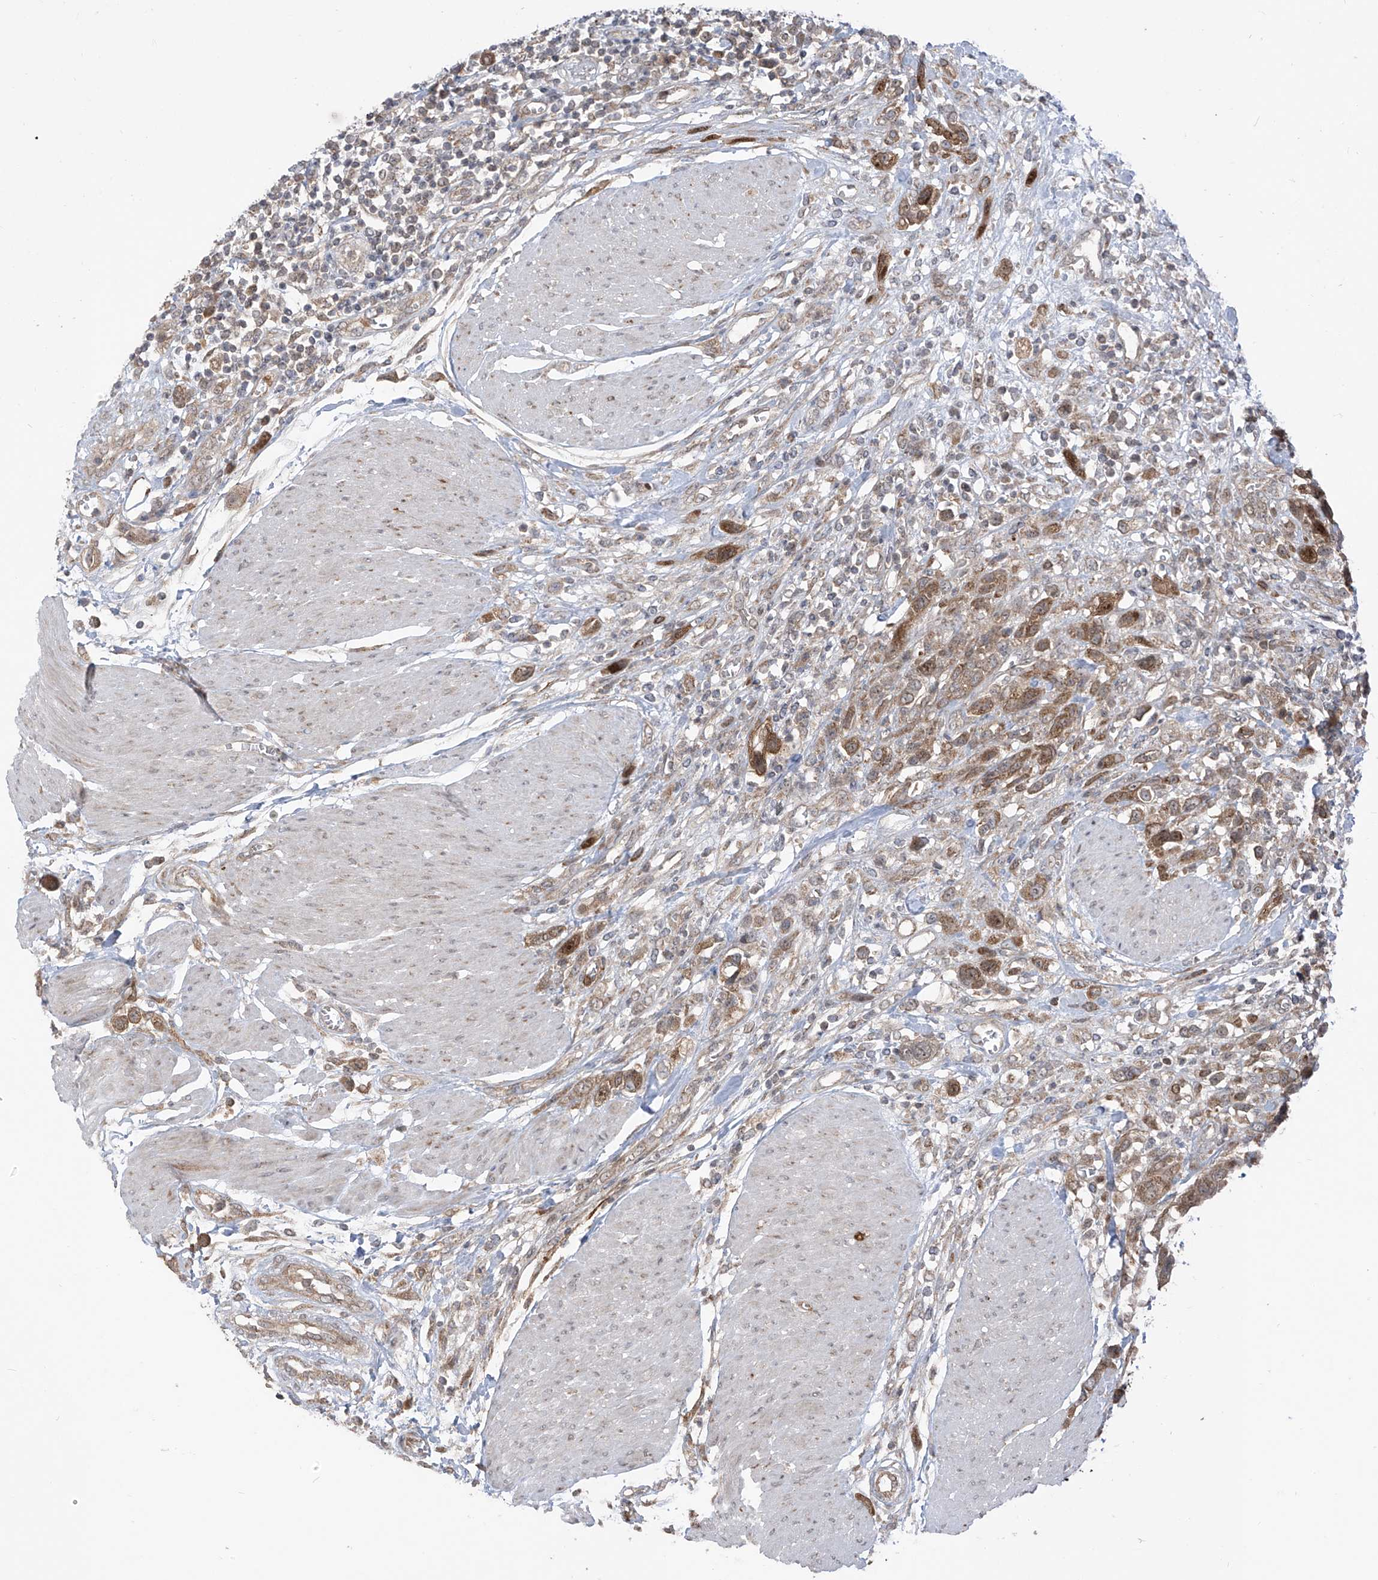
{"staining": {"intensity": "moderate", "quantity": ">75%", "location": "cytoplasmic/membranous,nuclear"}, "tissue": "urothelial cancer", "cell_type": "Tumor cells", "image_type": "cancer", "snomed": [{"axis": "morphology", "description": "Urothelial carcinoma, High grade"}, {"axis": "topography", "description": "Urinary bladder"}], "caption": "This micrograph demonstrates high-grade urothelial carcinoma stained with immunohistochemistry to label a protein in brown. The cytoplasmic/membranous and nuclear of tumor cells show moderate positivity for the protein. Nuclei are counter-stained blue.", "gene": "PDE11A", "patient": {"sex": "male", "age": 50}}